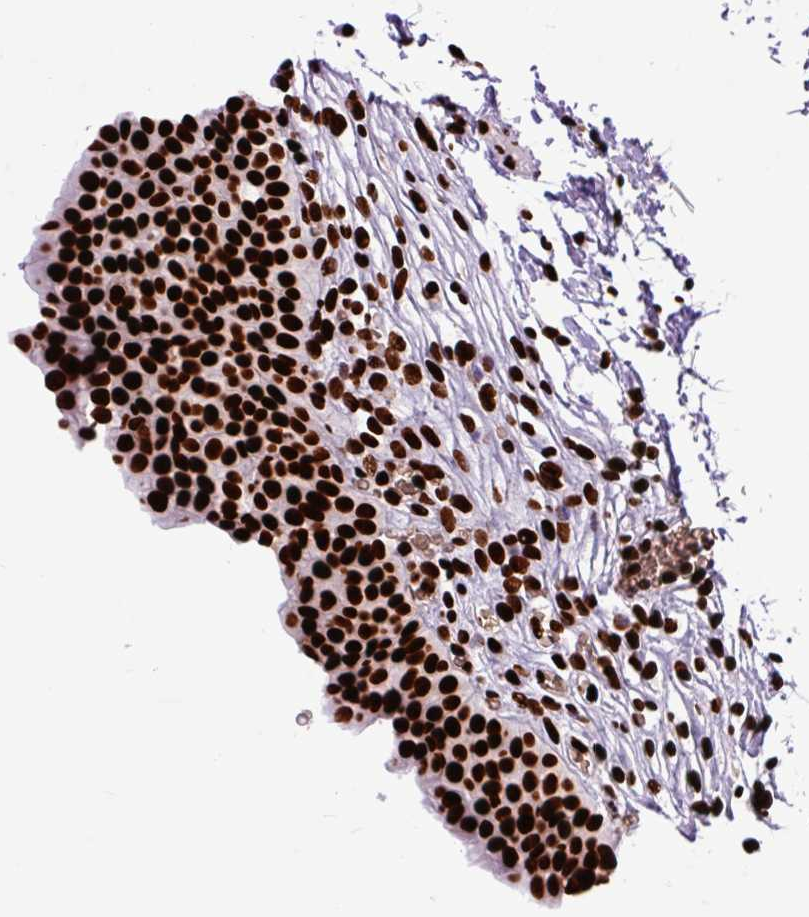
{"staining": {"intensity": "strong", "quantity": ">75%", "location": "nuclear"}, "tissue": "urinary bladder", "cell_type": "Urothelial cells", "image_type": "normal", "snomed": [{"axis": "morphology", "description": "Normal tissue, NOS"}, {"axis": "topography", "description": "Urinary bladder"}, {"axis": "topography", "description": "Peripheral nerve tissue"}], "caption": "DAB (3,3'-diaminobenzidine) immunohistochemical staining of benign human urinary bladder exhibits strong nuclear protein staining in approximately >75% of urothelial cells.", "gene": "FUS", "patient": {"sex": "male", "age": 55}}